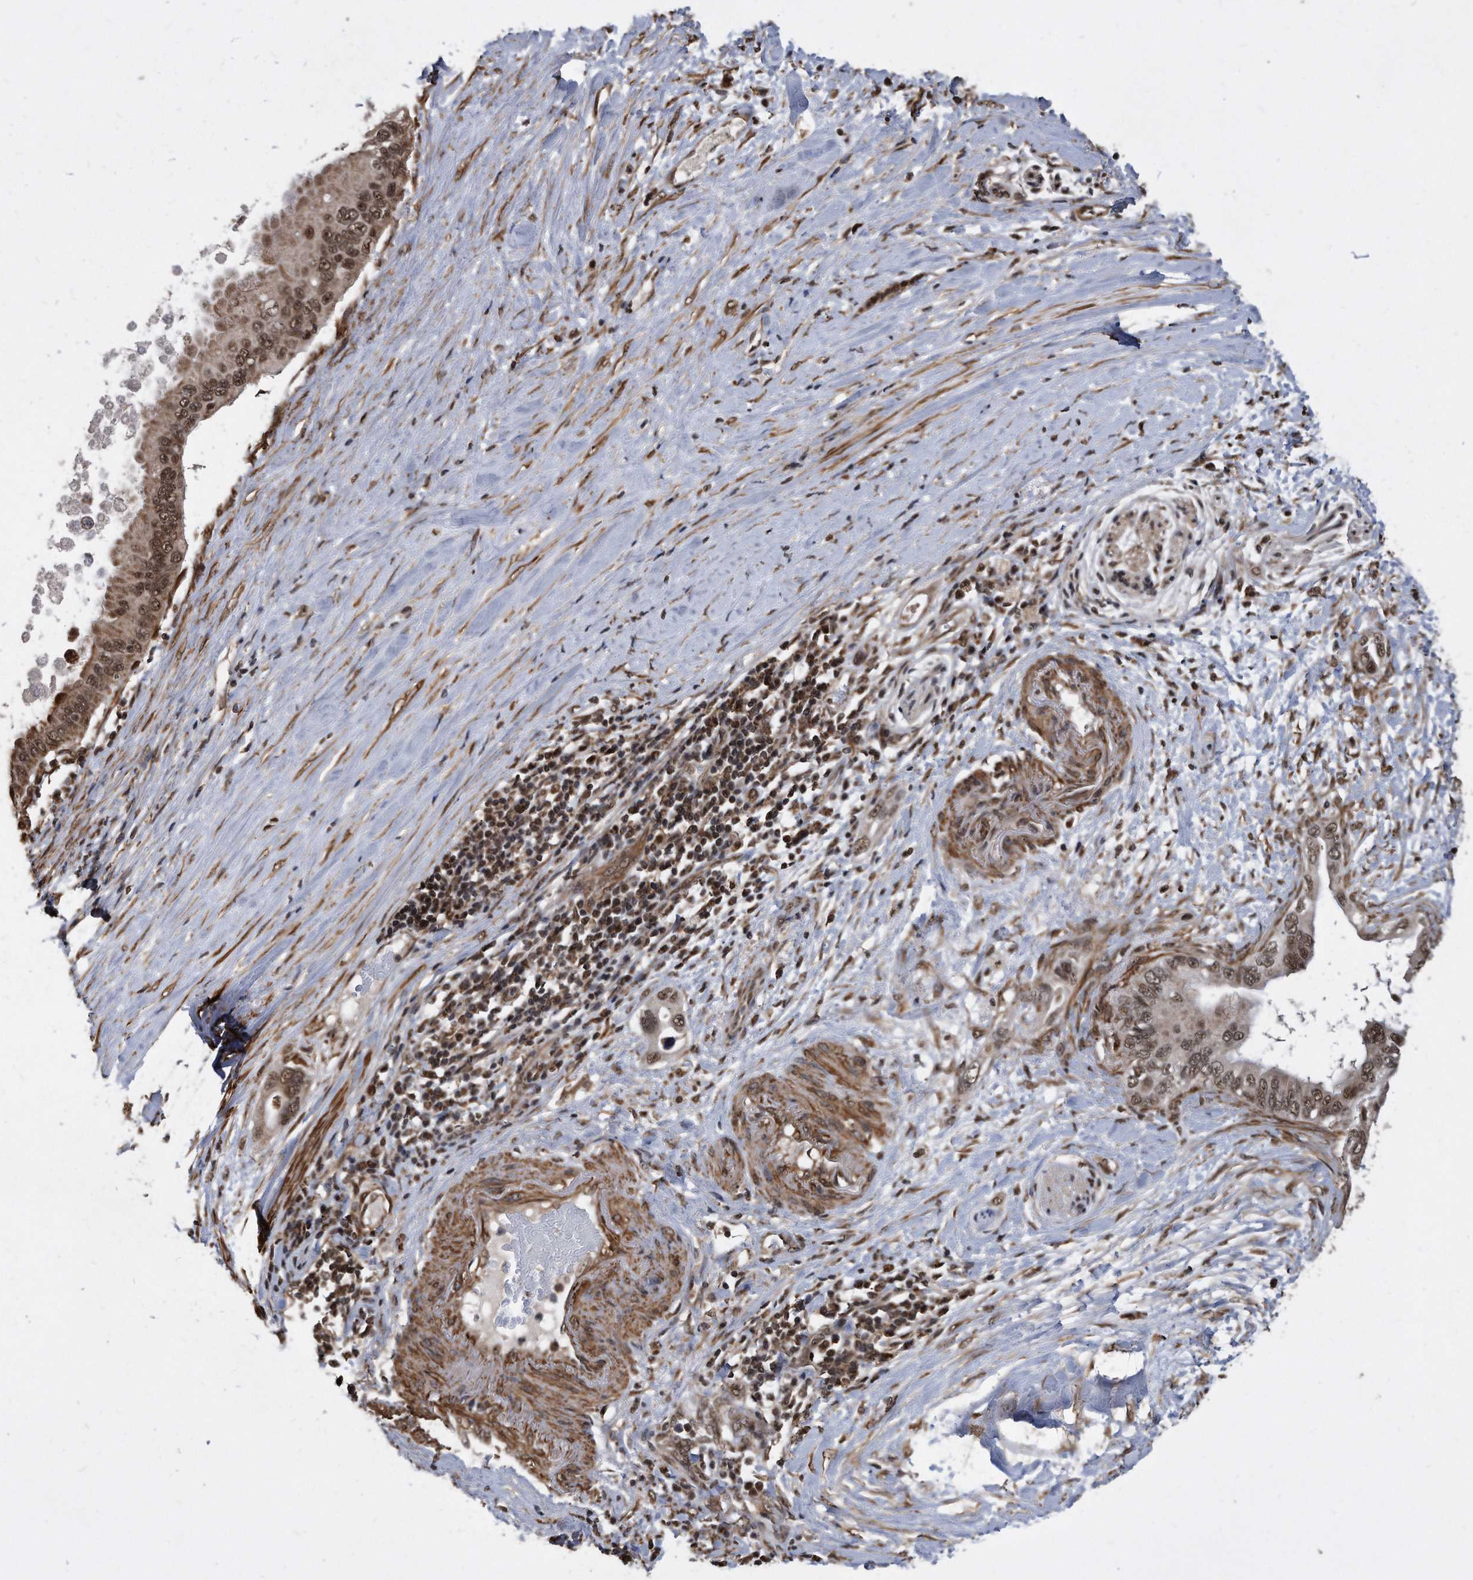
{"staining": {"intensity": "moderate", "quantity": ">75%", "location": "cytoplasmic/membranous,nuclear"}, "tissue": "pancreatic cancer", "cell_type": "Tumor cells", "image_type": "cancer", "snomed": [{"axis": "morphology", "description": "Adenocarcinoma, NOS"}, {"axis": "topography", "description": "Pancreas"}], "caption": "Immunohistochemistry (DAB (3,3'-diaminobenzidine)) staining of human adenocarcinoma (pancreatic) reveals moderate cytoplasmic/membranous and nuclear protein staining in about >75% of tumor cells.", "gene": "DUSP22", "patient": {"sex": "female", "age": 56}}